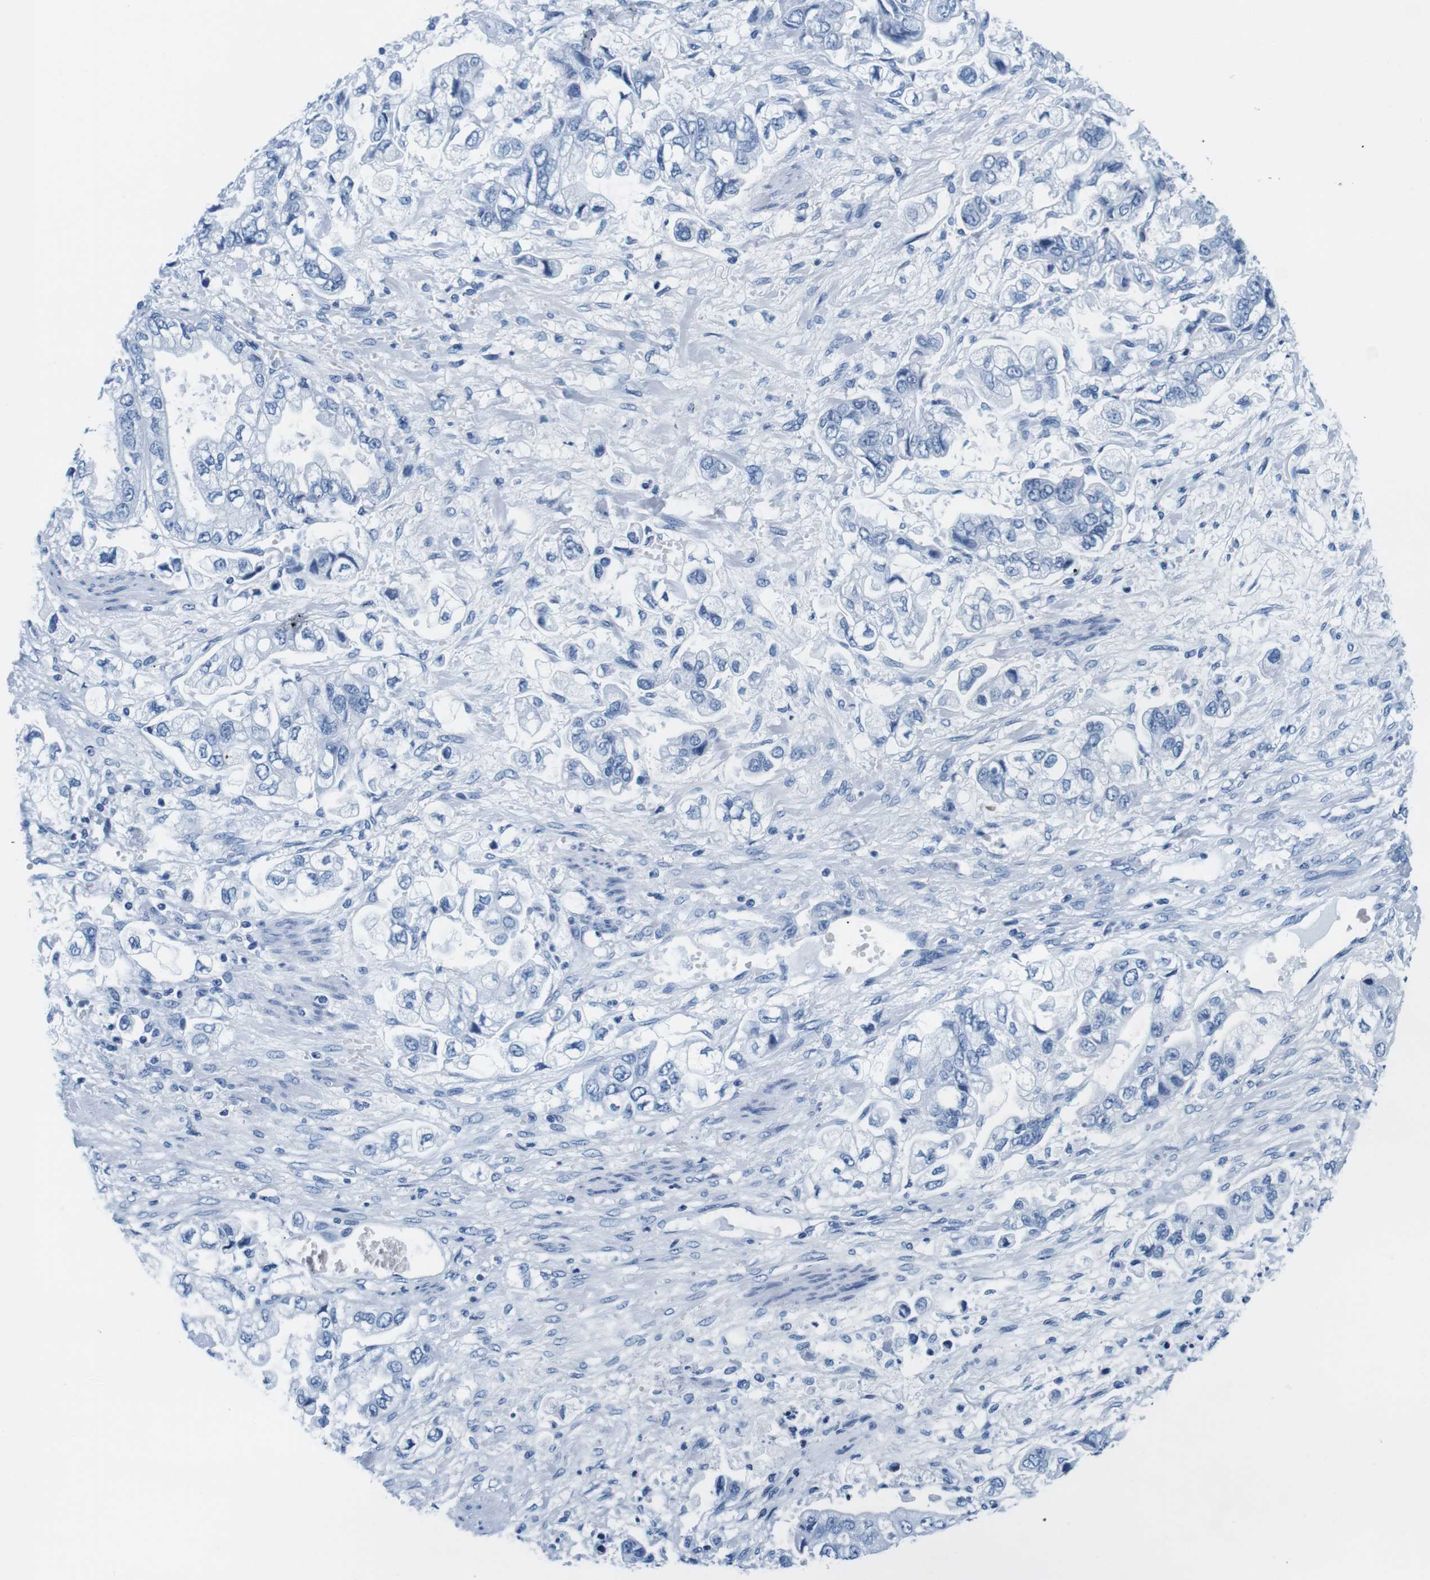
{"staining": {"intensity": "negative", "quantity": "none", "location": "none"}, "tissue": "stomach cancer", "cell_type": "Tumor cells", "image_type": "cancer", "snomed": [{"axis": "morphology", "description": "Normal tissue, NOS"}, {"axis": "morphology", "description": "Adenocarcinoma, NOS"}, {"axis": "topography", "description": "Stomach"}], "caption": "IHC image of stomach adenocarcinoma stained for a protein (brown), which exhibits no positivity in tumor cells.", "gene": "ELANE", "patient": {"sex": "male", "age": 62}}